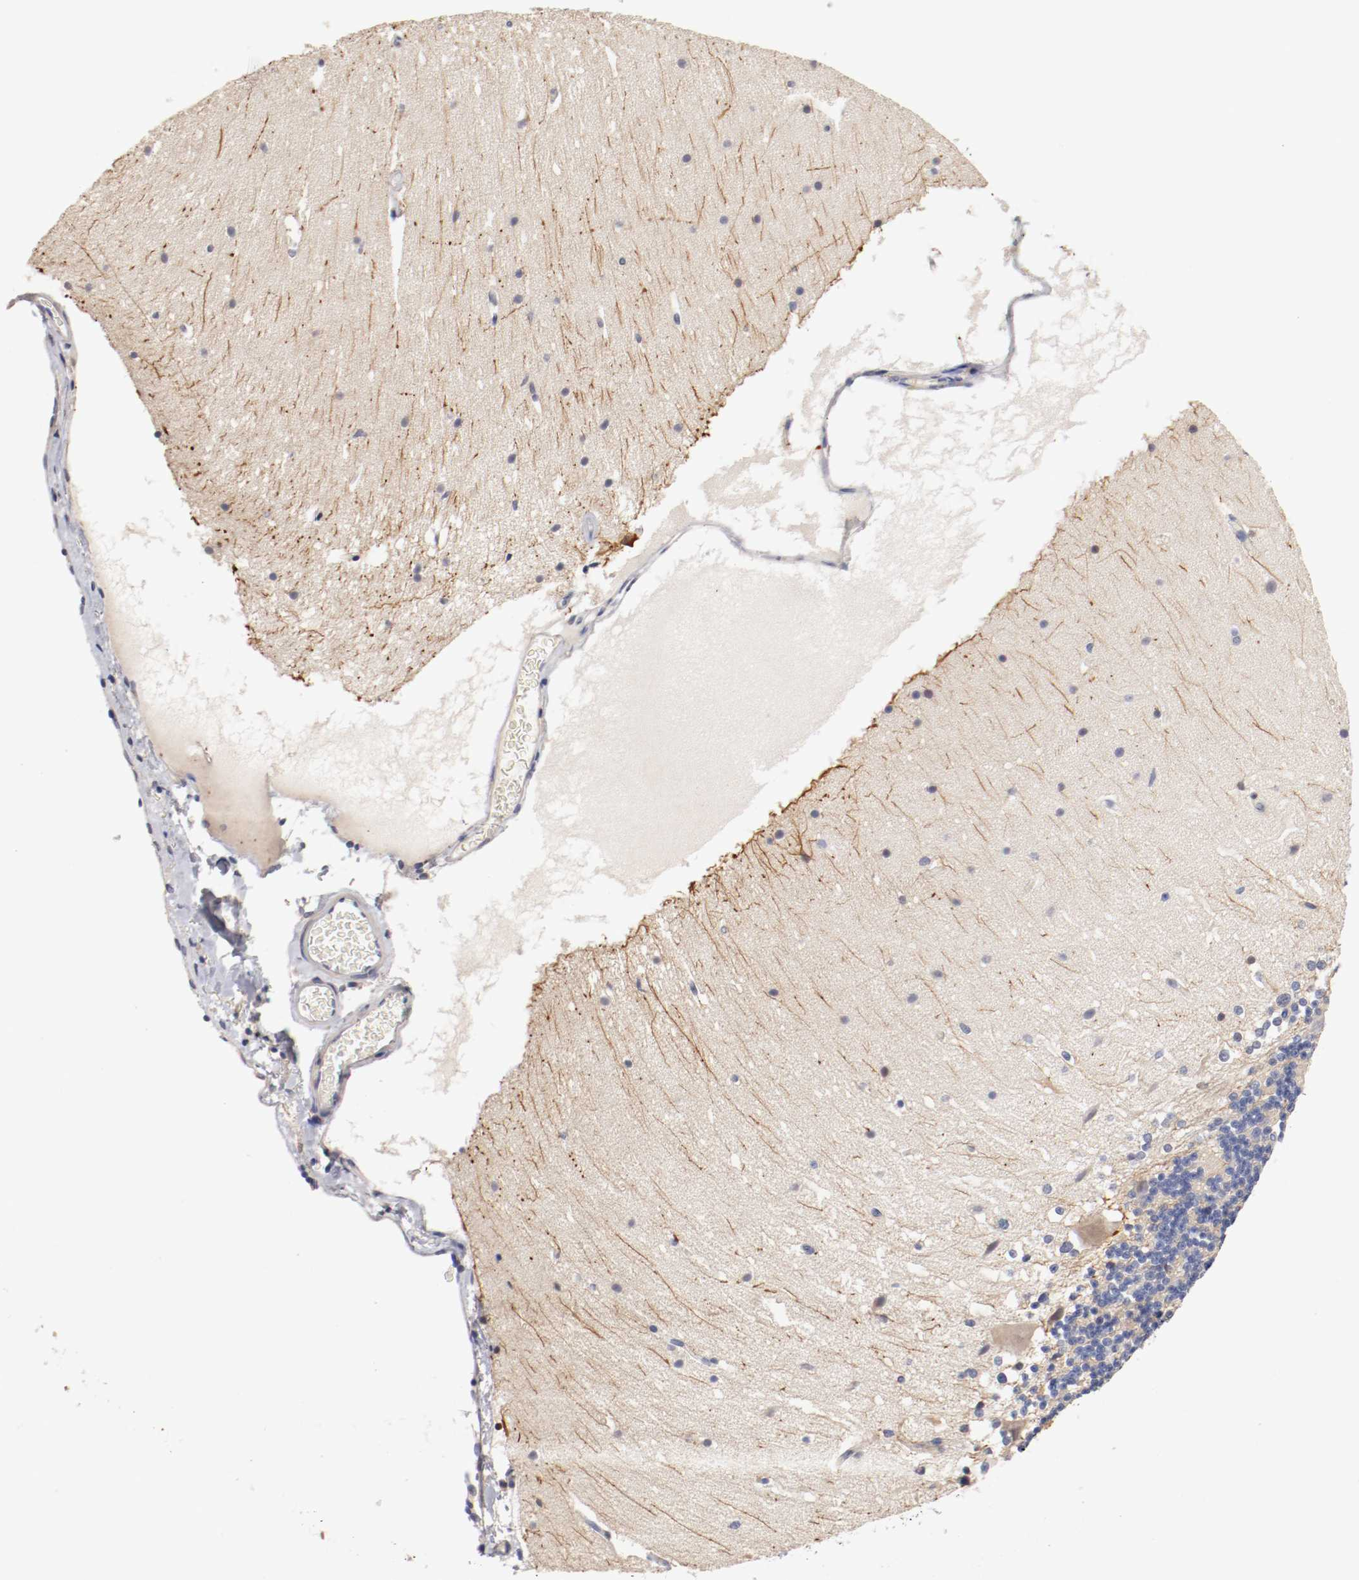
{"staining": {"intensity": "negative", "quantity": "none", "location": "none"}, "tissue": "cerebellum", "cell_type": "Cells in granular layer", "image_type": "normal", "snomed": [{"axis": "morphology", "description": "Normal tissue, NOS"}, {"axis": "topography", "description": "Cerebellum"}], "caption": "IHC histopathology image of unremarkable cerebellum: human cerebellum stained with DAB reveals no significant protein expression in cells in granular layer.", "gene": "CEBPE", "patient": {"sex": "female", "age": 19}}